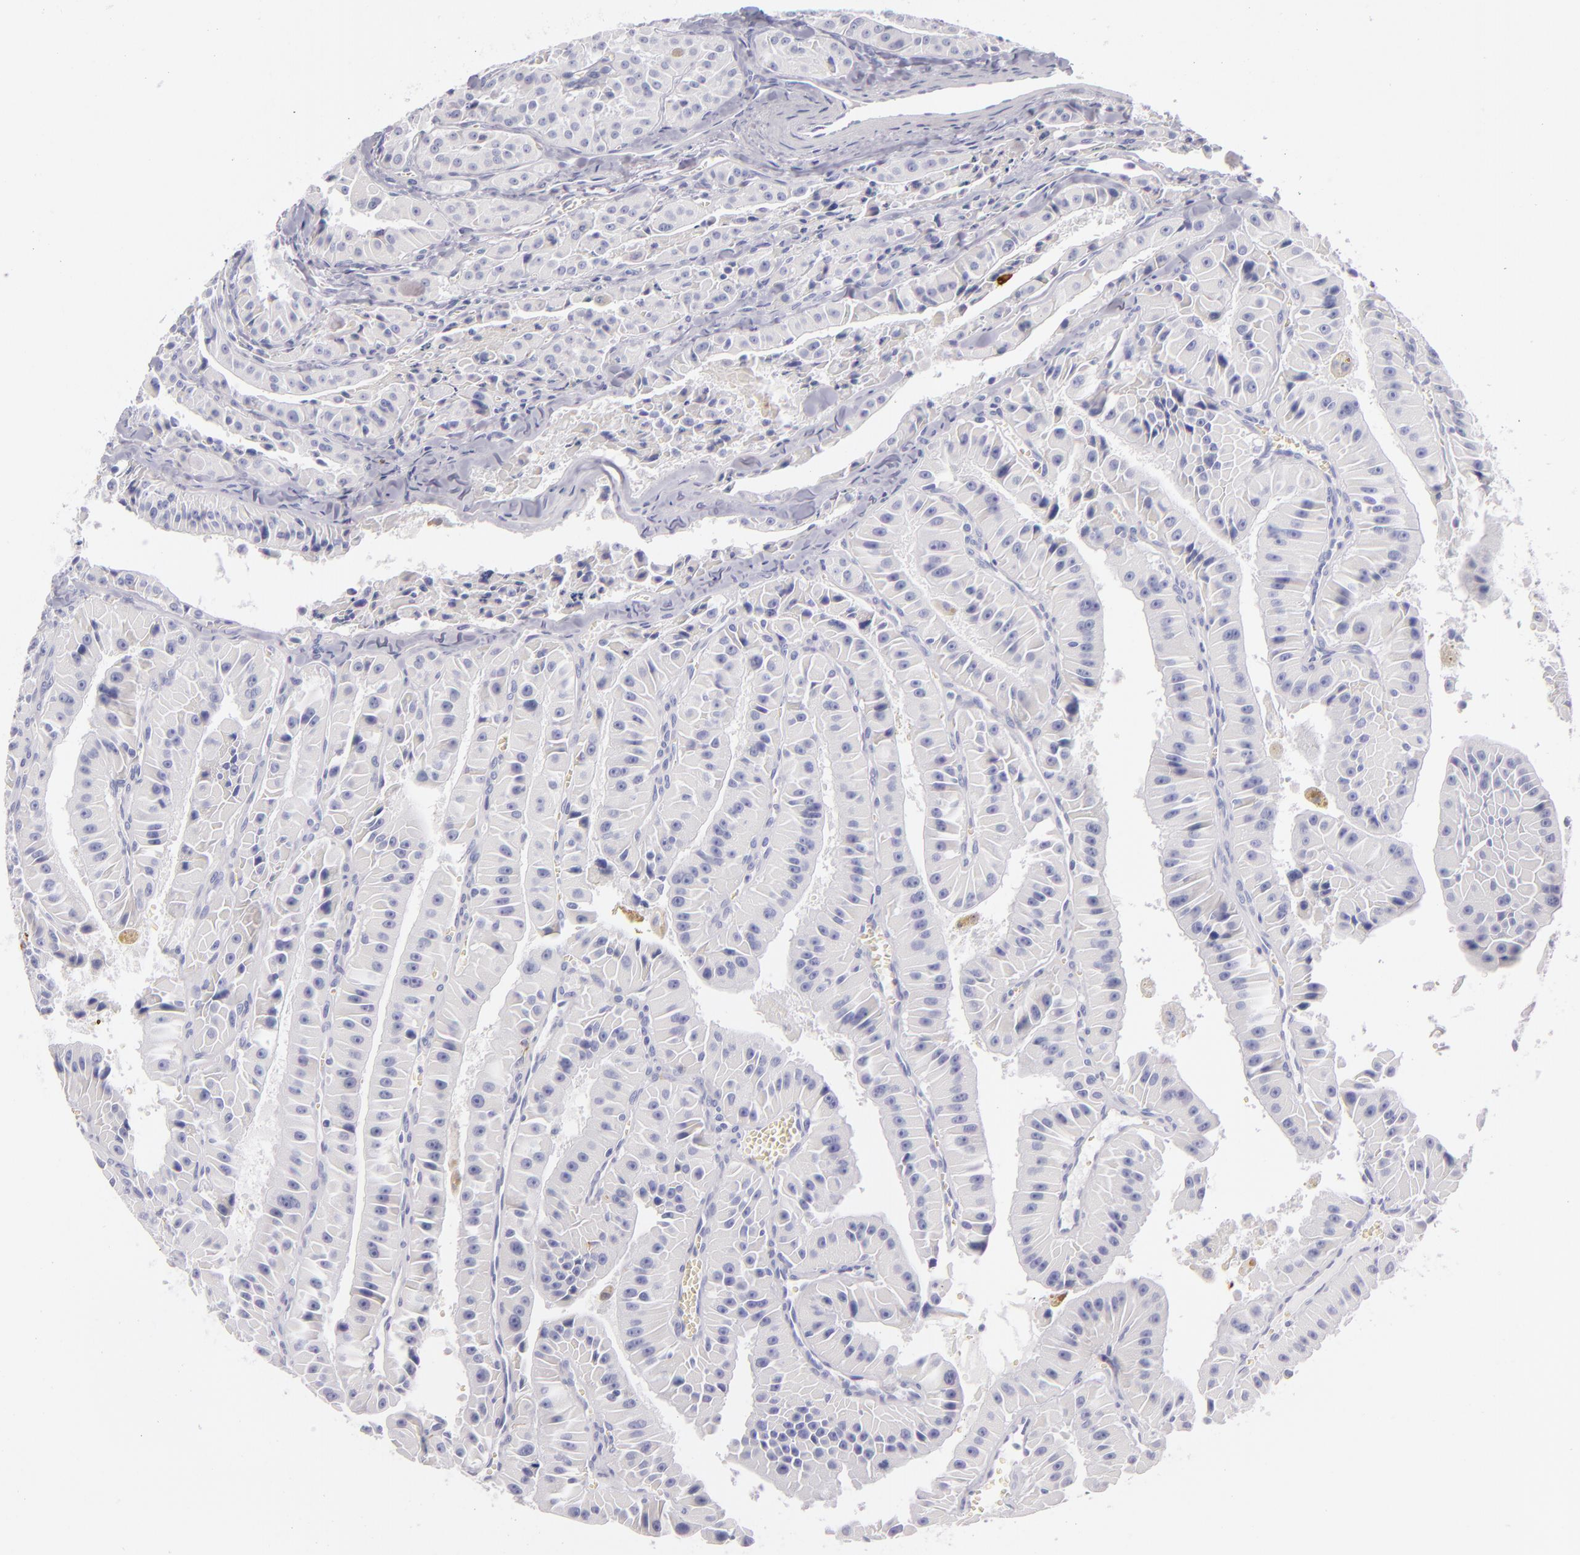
{"staining": {"intensity": "negative", "quantity": "none", "location": "none"}, "tissue": "thyroid cancer", "cell_type": "Tumor cells", "image_type": "cancer", "snomed": [{"axis": "morphology", "description": "Carcinoma, NOS"}, {"axis": "topography", "description": "Thyroid gland"}], "caption": "Tumor cells show no significant expression in carcinoma (thyroid).", "gene": "CD207", "patient": {"sex": "male", "age": 76}}